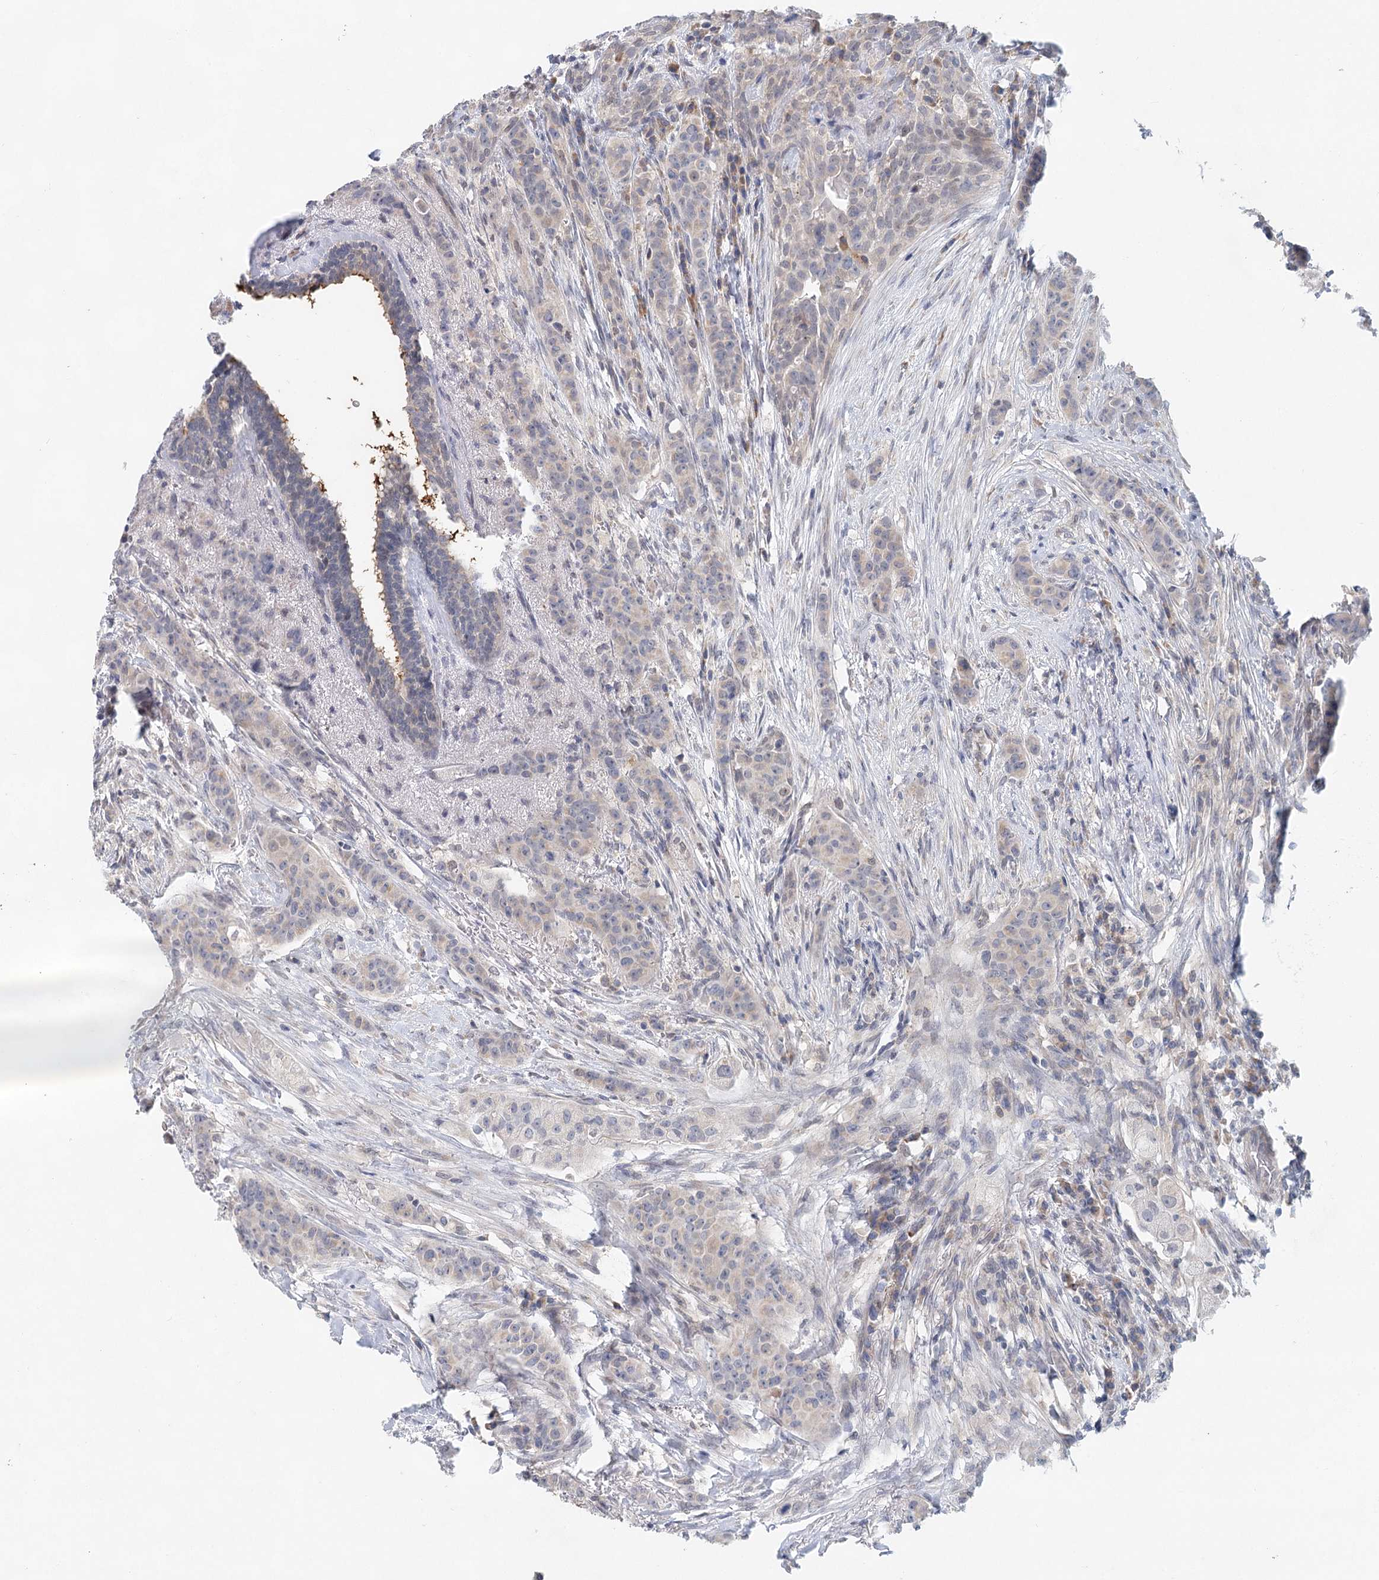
{"staining": {"intensity": "weak", "quantity": "<25%", "location": "cytoplasmic/membranous"}, "tissue": "breast cancer", "cell_type": "Tumor cells", "image_type": "cancer", "snomed": [{"axis": "morphology", "description": "Duct carcinoma"}, {"axis": "topography", "description": "Breast"}], "caption": "This photomicrograph is of breast cancer (intraductal carcinoma) stained with immunohistochemistry to label a protein in brown with the nuclei are counter-stained blue. There is no expression in tumor cells.", "gene": "BLTP1", "patient": {"sex": "female", "age": 40}}